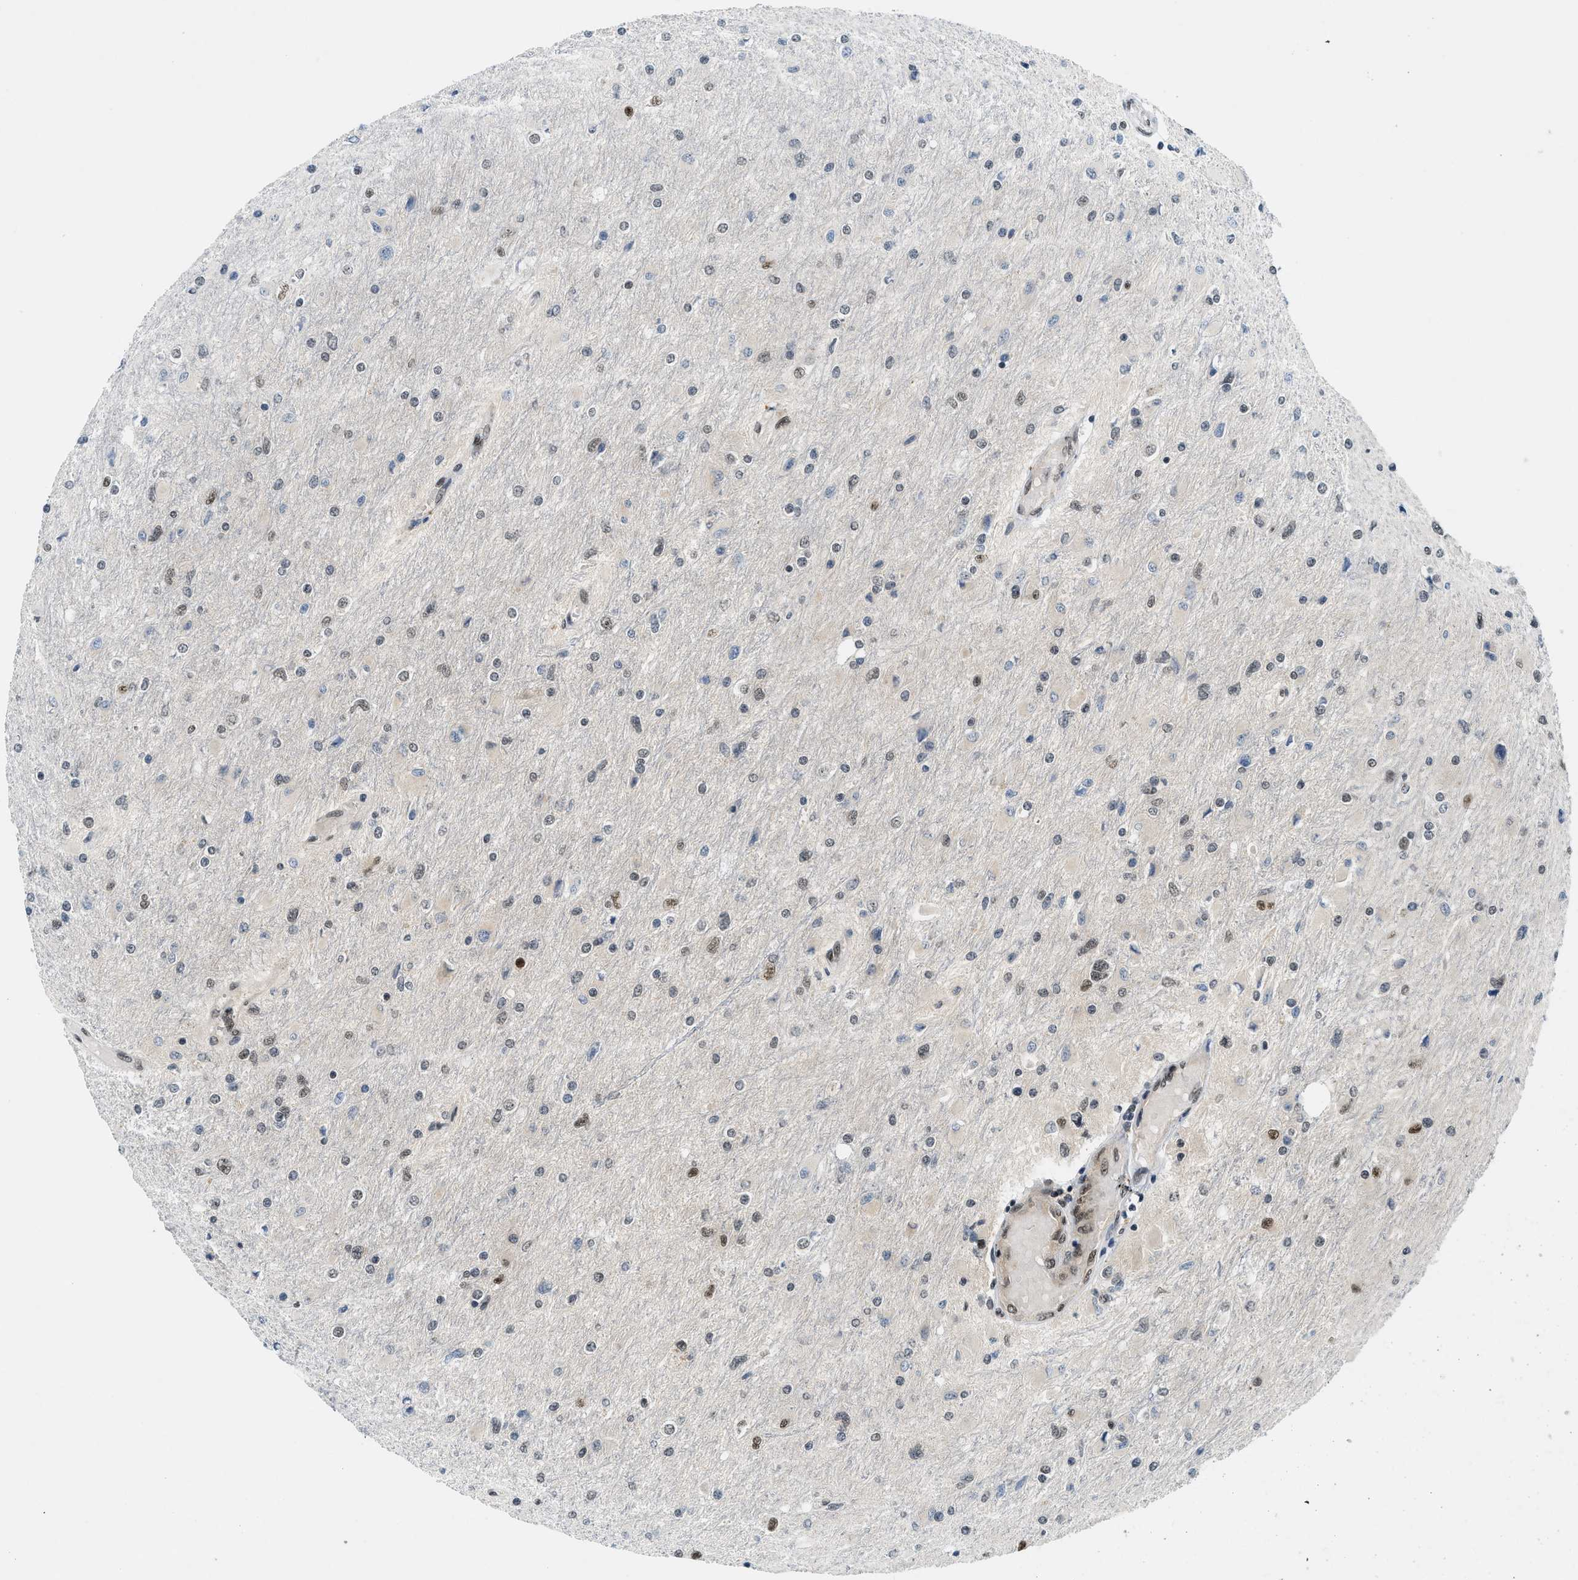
{"staining": {"intensity": "moderate", "quantity": "<25%", "location": "nuclear"}, "tissue": "glioma", "cell_type": "Tumor cells", "image_type": "cancer", "snomed": [{"axis": "morphology", "description": "Glioma, malignant, High grade"}, {"axis": "topography", "description": "Cerebral cortex"}], "caption": "There is low levels of moderate nuclear staining in tumor cells of glioma, as demonstrated by immunohistochemical staining (brown color).", "gene": "NCOA1", "patient": {"sex": "female", "age": 36}}